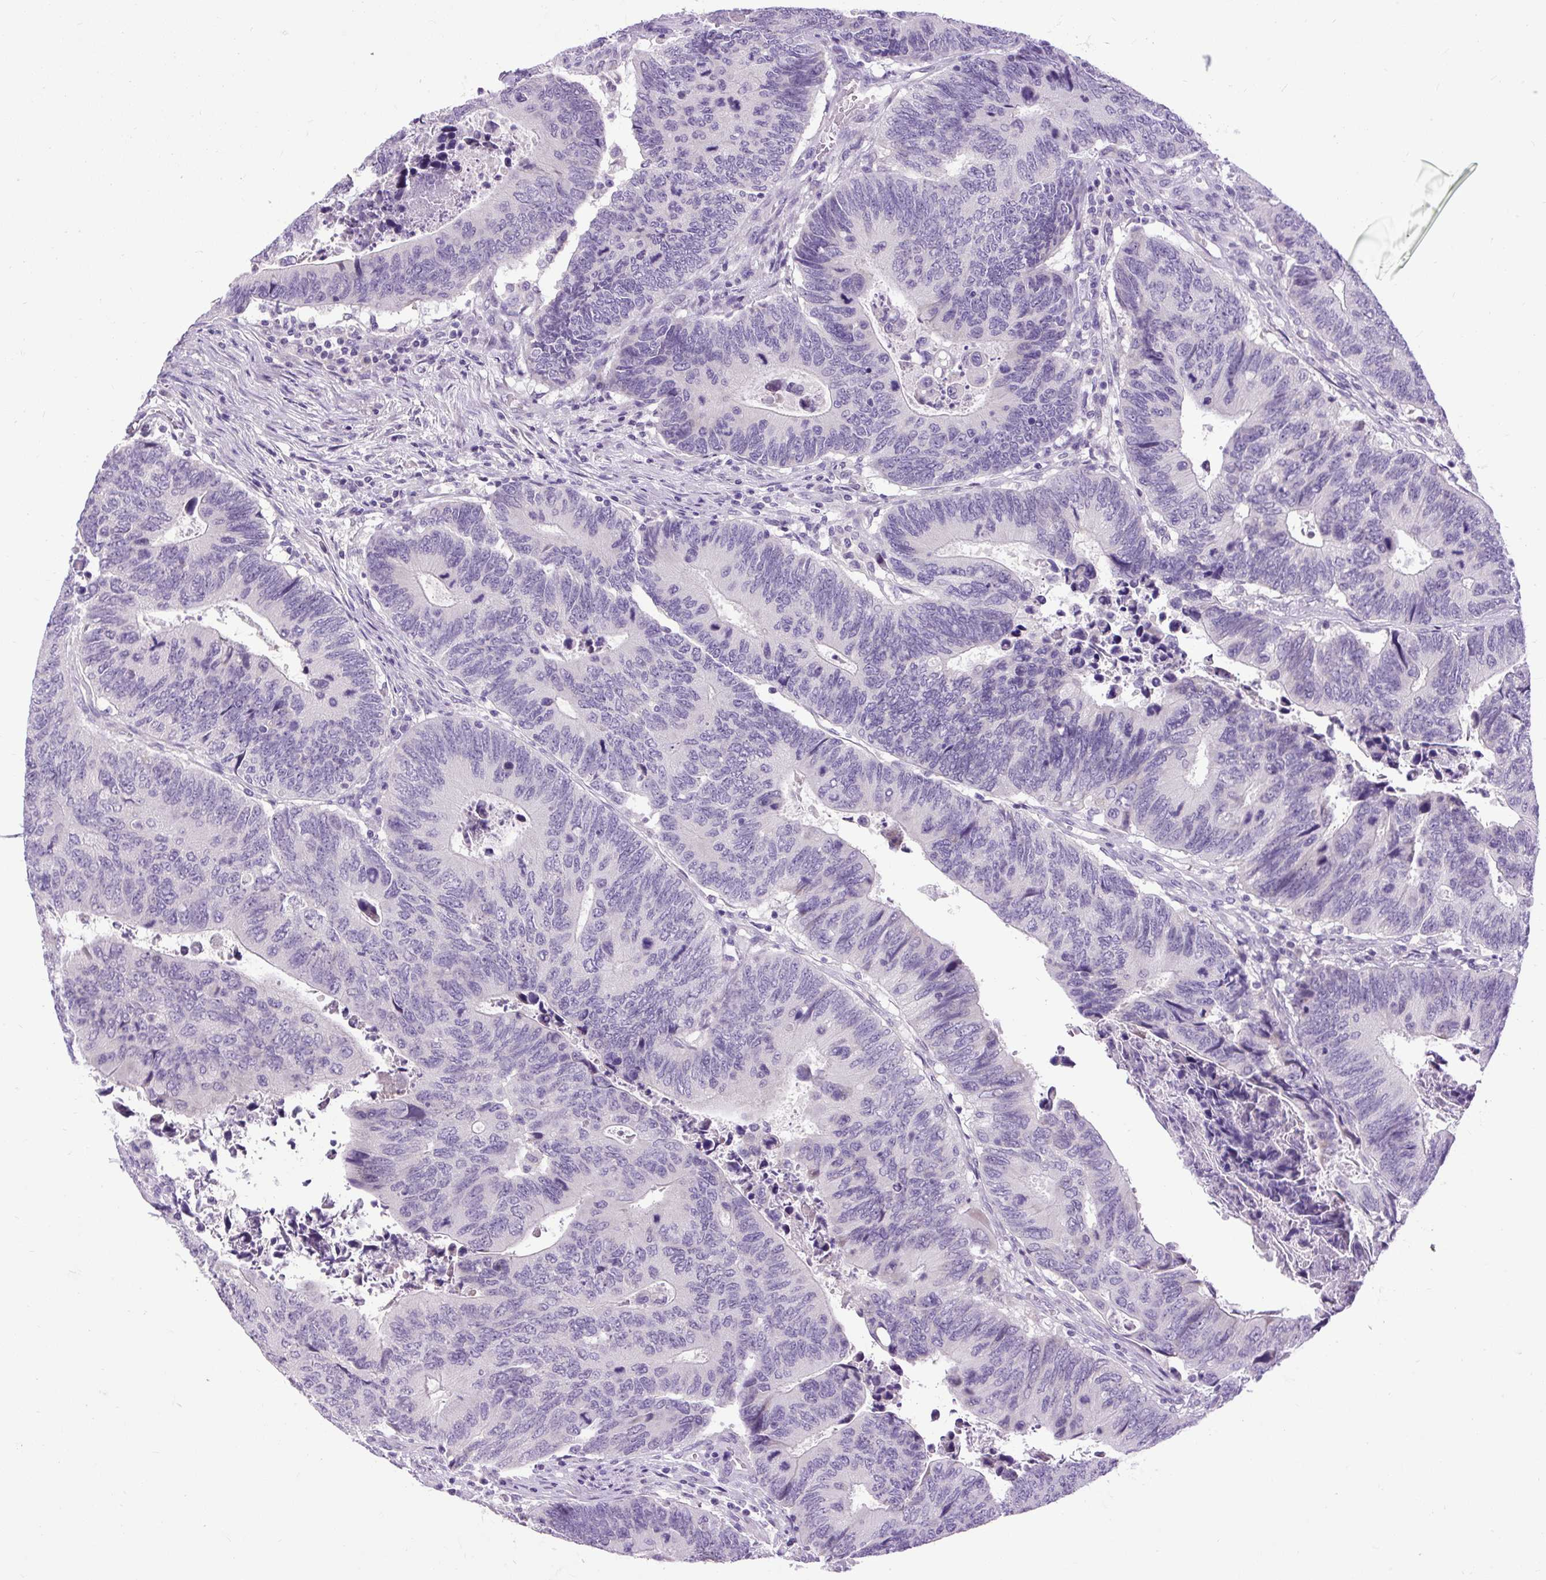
{"staining": {"intensity": "negative", "quantity": "none", "location": "none"}, "tissue": "colorectal cancer", "cell_type": "Tumor cells", "image_type": "cancer", "snomed": [{"axis": "morphology", "description": "Adenocarcinoma, NOS"}, {"axis": "topography", "description": "Colon"}], "caption": "Micrograph shows no protein expression in tumor cells of colorectal cancer tissue. The staining was performed using DAB (3,3'-diaminobenzidine) to visualize the protein expression in brown, while the nuclei were stained in blue with hematoxylin (Magnification: 20x).", "gene": "FABP7", "patient": {"sex": "male", "age": 87}}